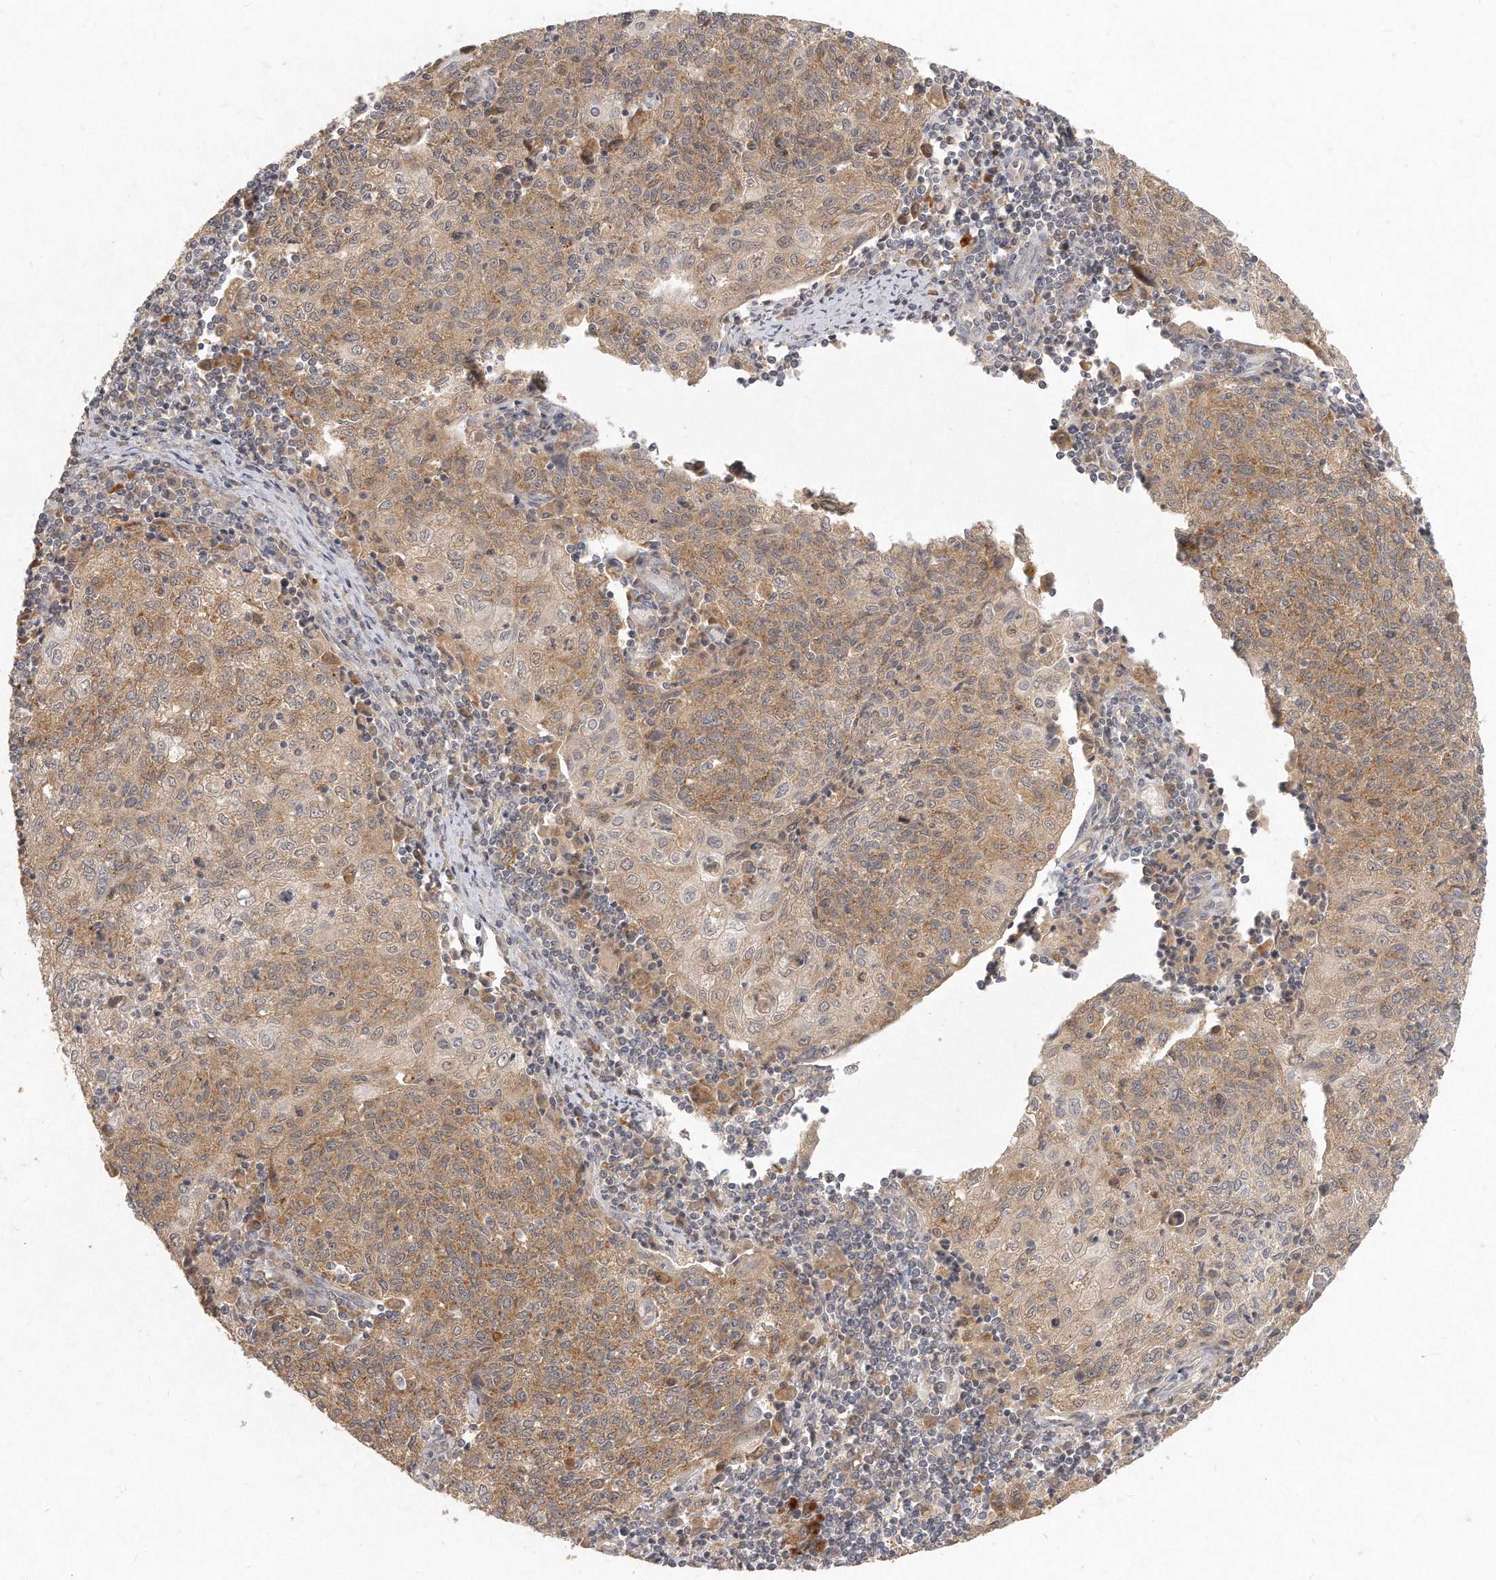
{"staining": {"intensity": "moderate", "quantity": ">75%", "location": "cytoplasmic/membranous"}, "tissue": "cervical cancer", "cell_type": "Tumor cells", "image_type": "cancer", "snomed": [{"axis": "morphology", "description": "Squamous cell carcinoma, NOS"}, {"axis": "topography", "description": "Cervix"}], "caption": "Human cervical cancer (squamous cell carcinoma) stained with a protein marker demonstrates moderate staining in tumor cells.", "gene": "LGALS8", "patient": {"sex": "female", "age": 48}}